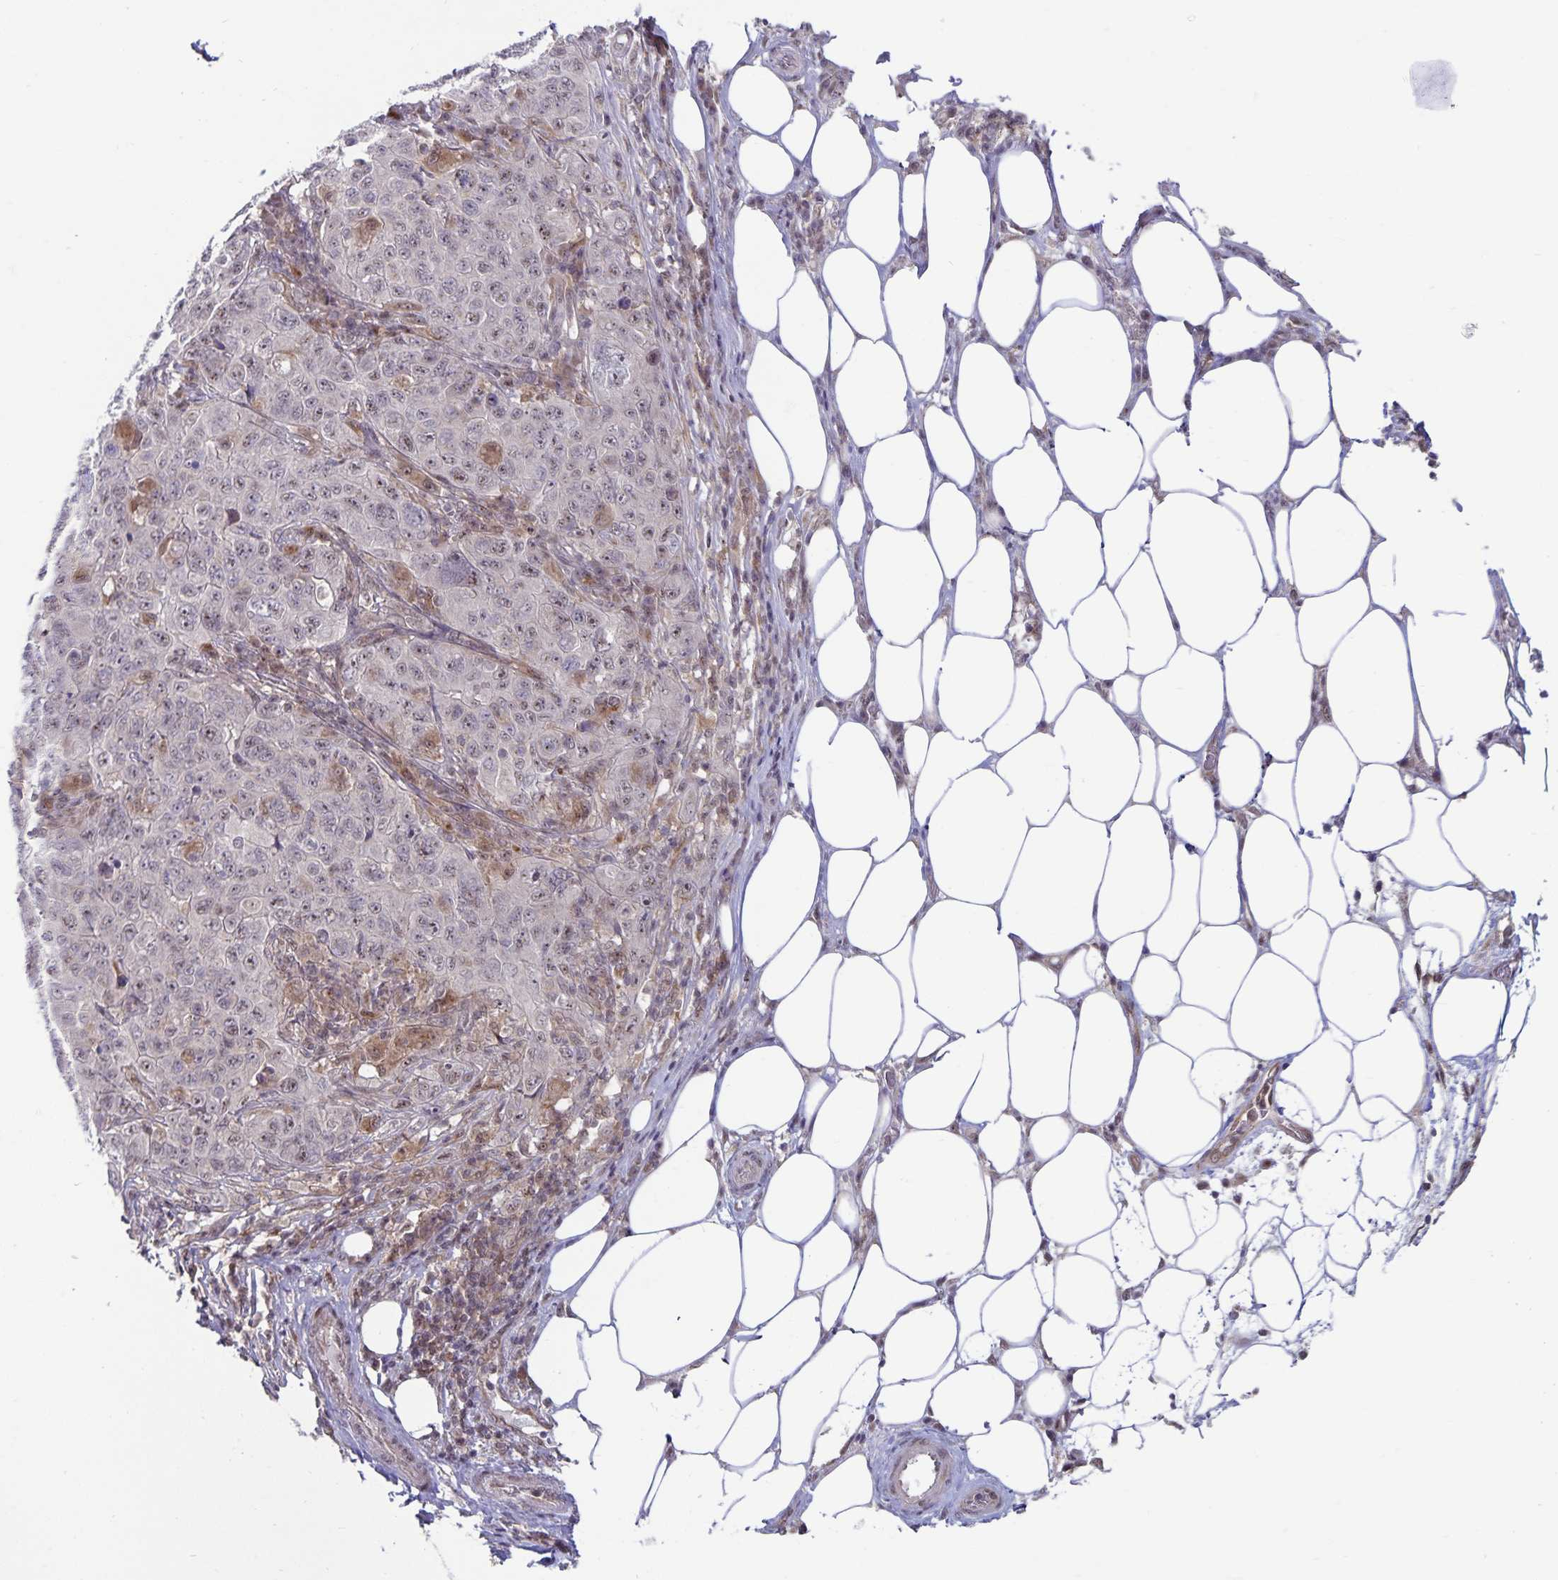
{"staining": {"intensity": "weak", "quantity": "<25%", "location": "nuclear"}, "tissue": "pancreatic cancer", "cell_type": "Tumor cells", "image_type": "cancer", "snomed": [{"axis": "morphology", "description": "Adenocarcinoma, NOS"}, {"axis": "topography", "description": "Pancreas"}], "caption": "Immunohistochemistry (IHC) image of neoplastic tissue: adenocarcinoma (pancreatic) stained with DAB displays no significant protein positivity in tumor cells.", "gene": "EXOC6B", "patient": {"sex": "male", "age": 68}}